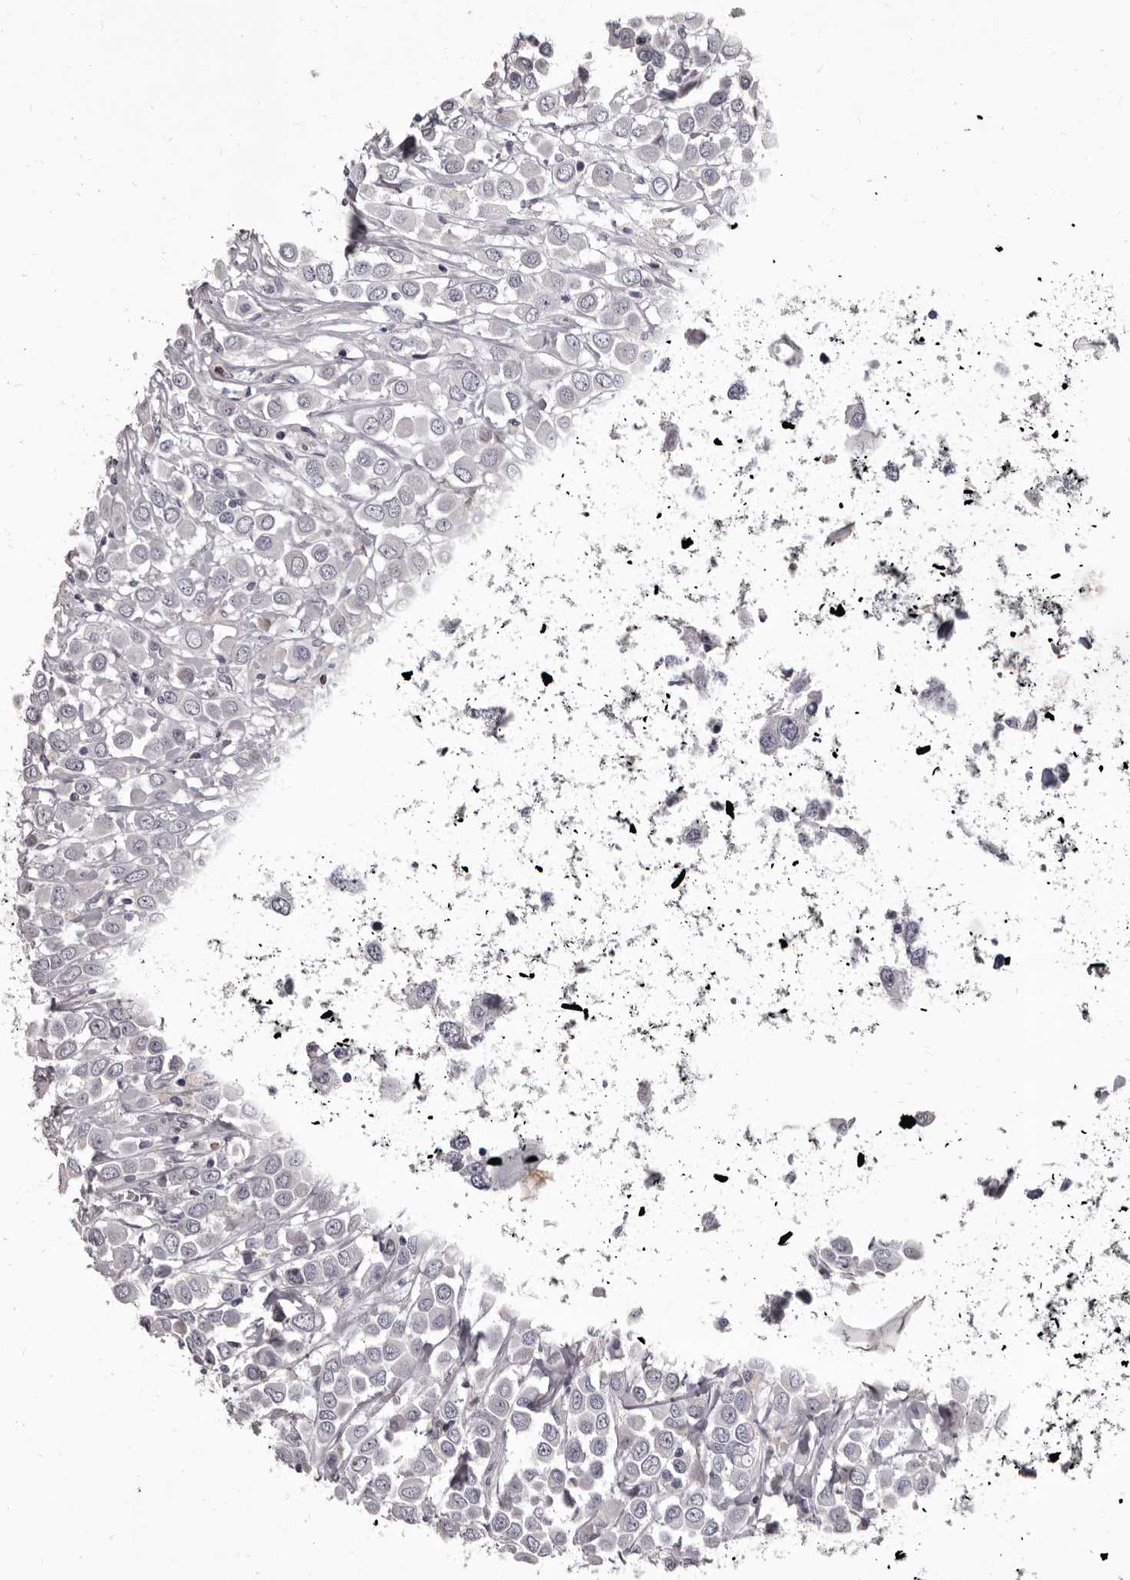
{"staining": {"intensity": "negative", "quantity": "none", "location": "none"}, "tissue": "breast cancer", "cell_type": "Tumor cells", "image_type": "cancer", "snomed": [{"axis": "morphology", "description": "Duct carcinoma"}, {"axis": "topography", "description": "Breast"}], "caption": "An IHC histopathology image of invasive ductal carcinoma (breast) is shown. There is no staining in tumor cells of invasive ductal carcinoma (breast).", "gene": "GZMH", "patient": {"sex": "female", "age": 61}}